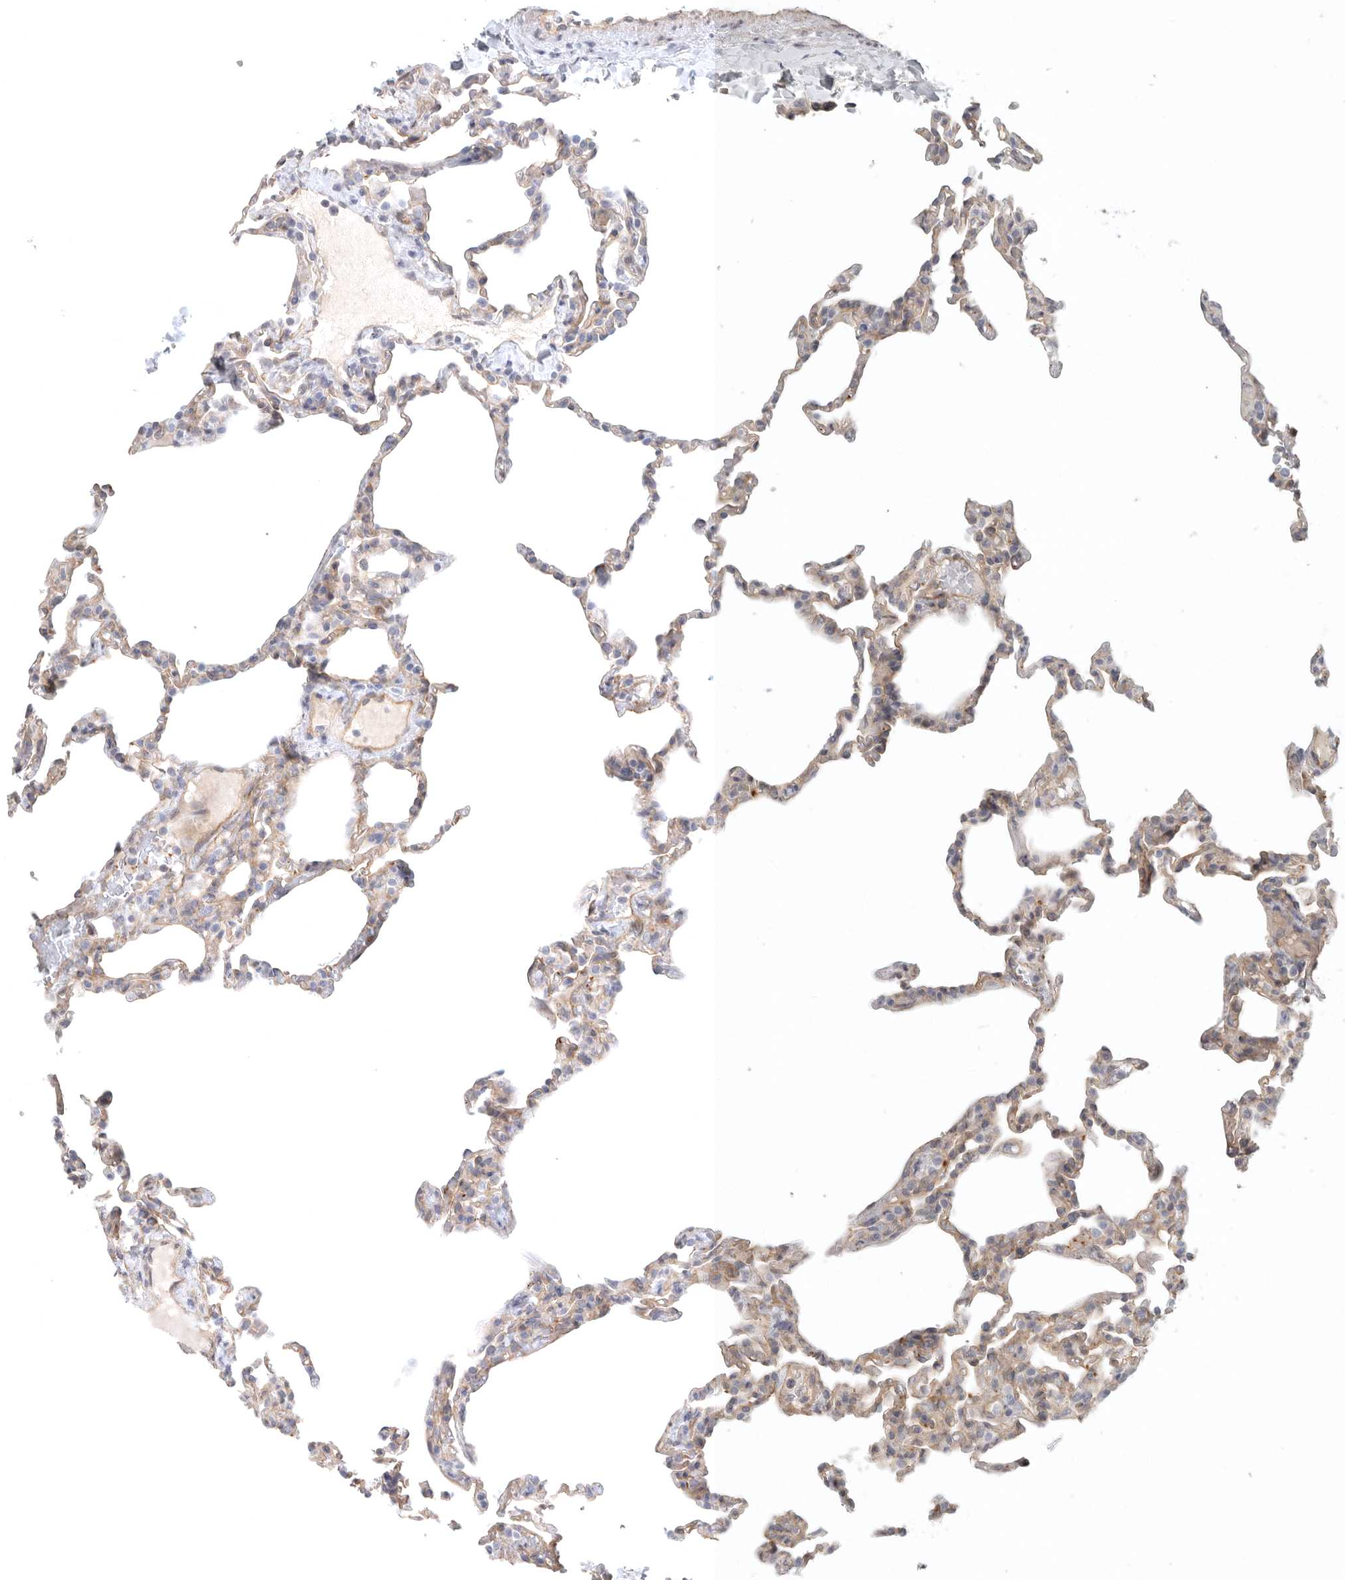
{"staining": {"intensity": "weak", "quantity": "25%-75%", "location": "cytoplasmic/membranous"}, "tissue": "lung", "cell_type": "Alveolar cells", "image_type": "normal", "snomed": [{"axis": "morphology", "description": "Normal tissue, NOS"}, {"axis": "topography", "description": "Lung"}], "caption": "Protein analysis of benign lung exhibits weak cytoplasmic/membranous expression in approximately 25%-75% of alveolar cells.", "gene": "LONRF1", "patient": {"sex": "male", "age": 20}}